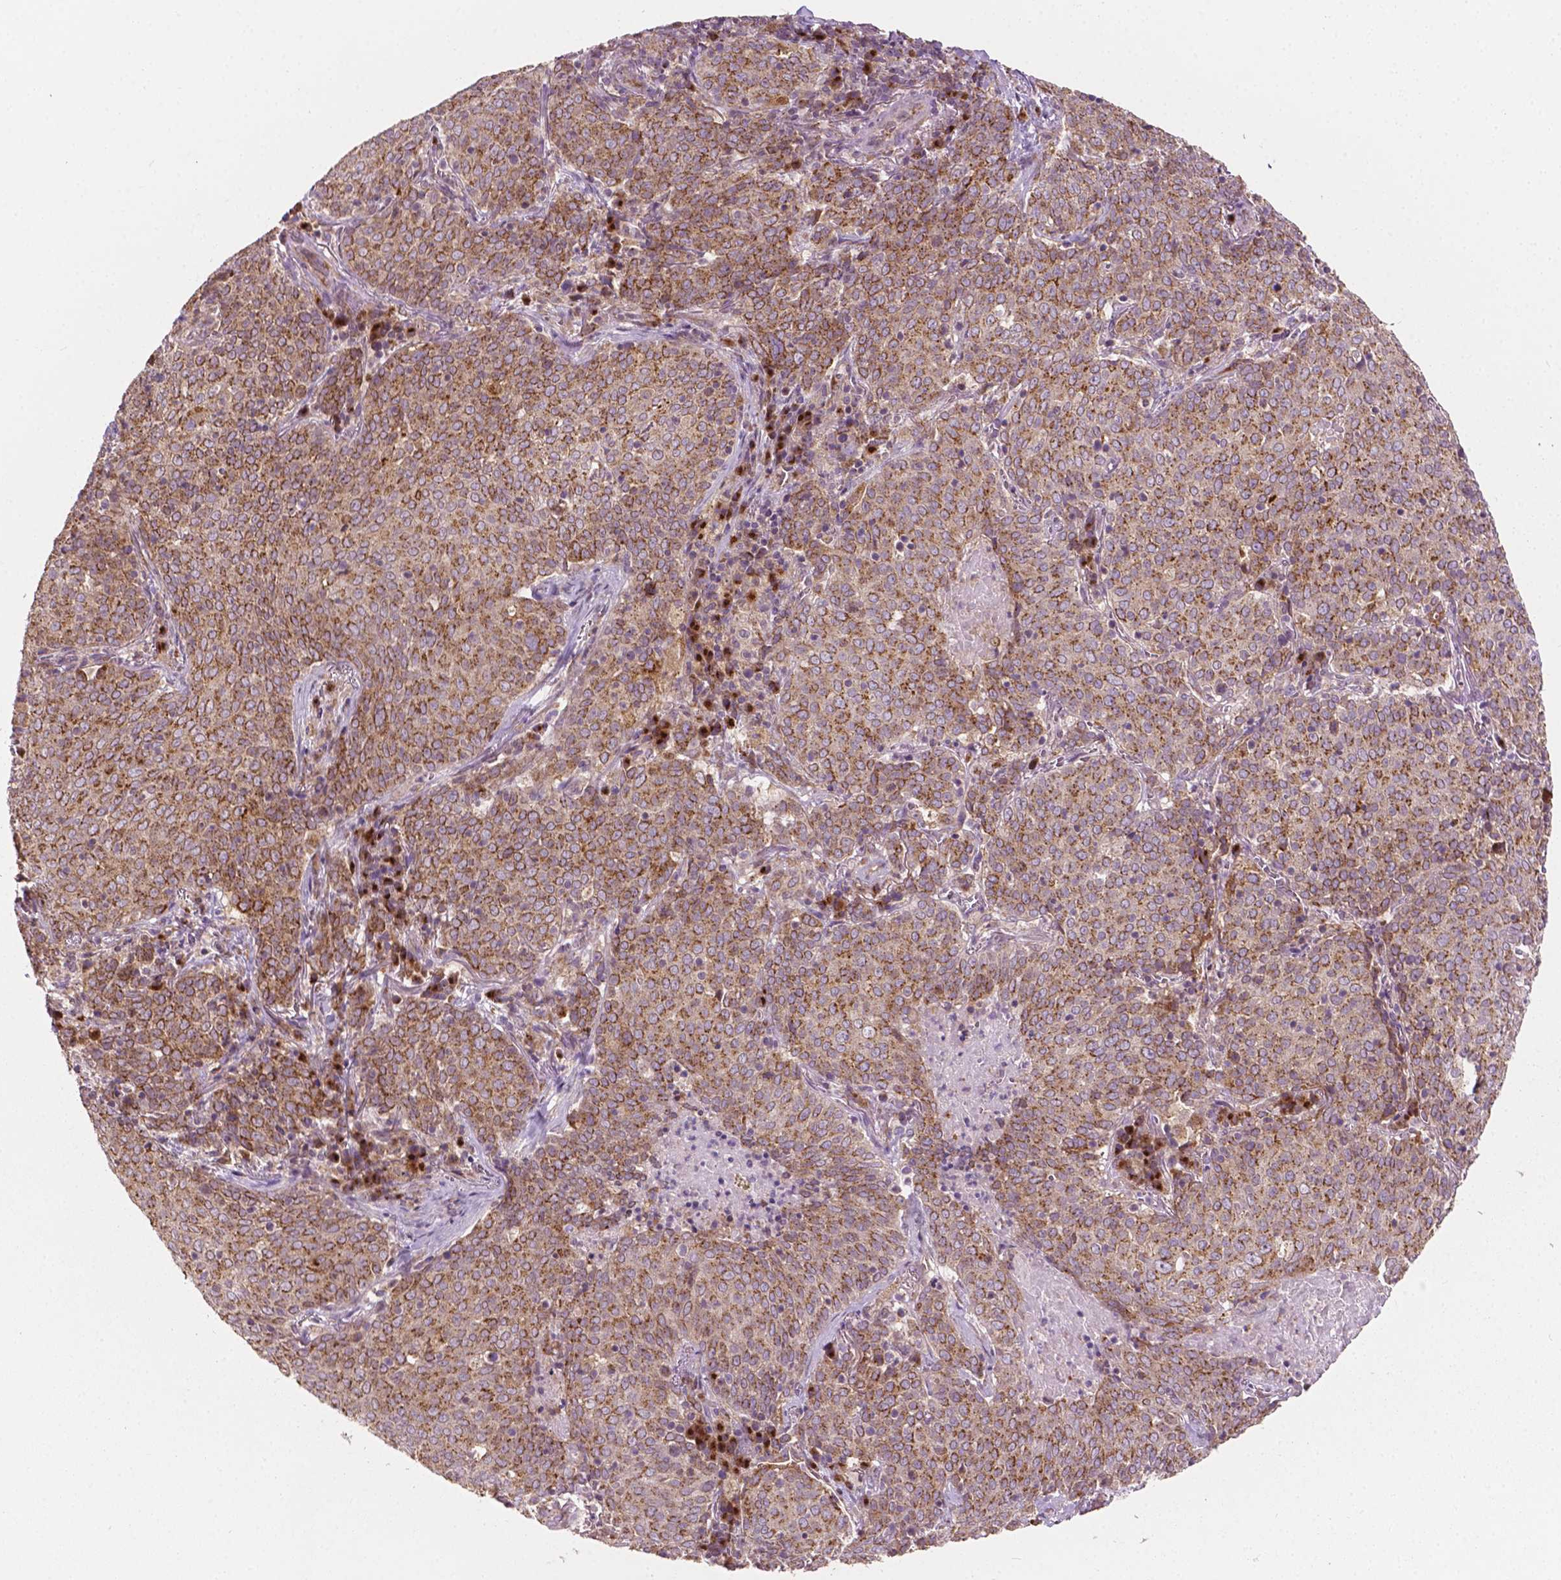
{"staining": {"intensity": "moderate", "quantity": ">75%", "location": "cytoplasmic/membranous"}, "tissue": "lung cancer", "cell_type": "Tumor cells", "image_type": "cancer", "snomed": [{"axis": "morphology", "description": "Squamous cell carcinoma, NOS"}, {"axis": "topography", "description": "Lung"}], "caption": "Lung cancer tissue shows moderate cytoplasmic/membranous positivity in approximately >75% of tumor cells", "gene": "EBAG9", "patient": {"sex": "male", "age": 82}}